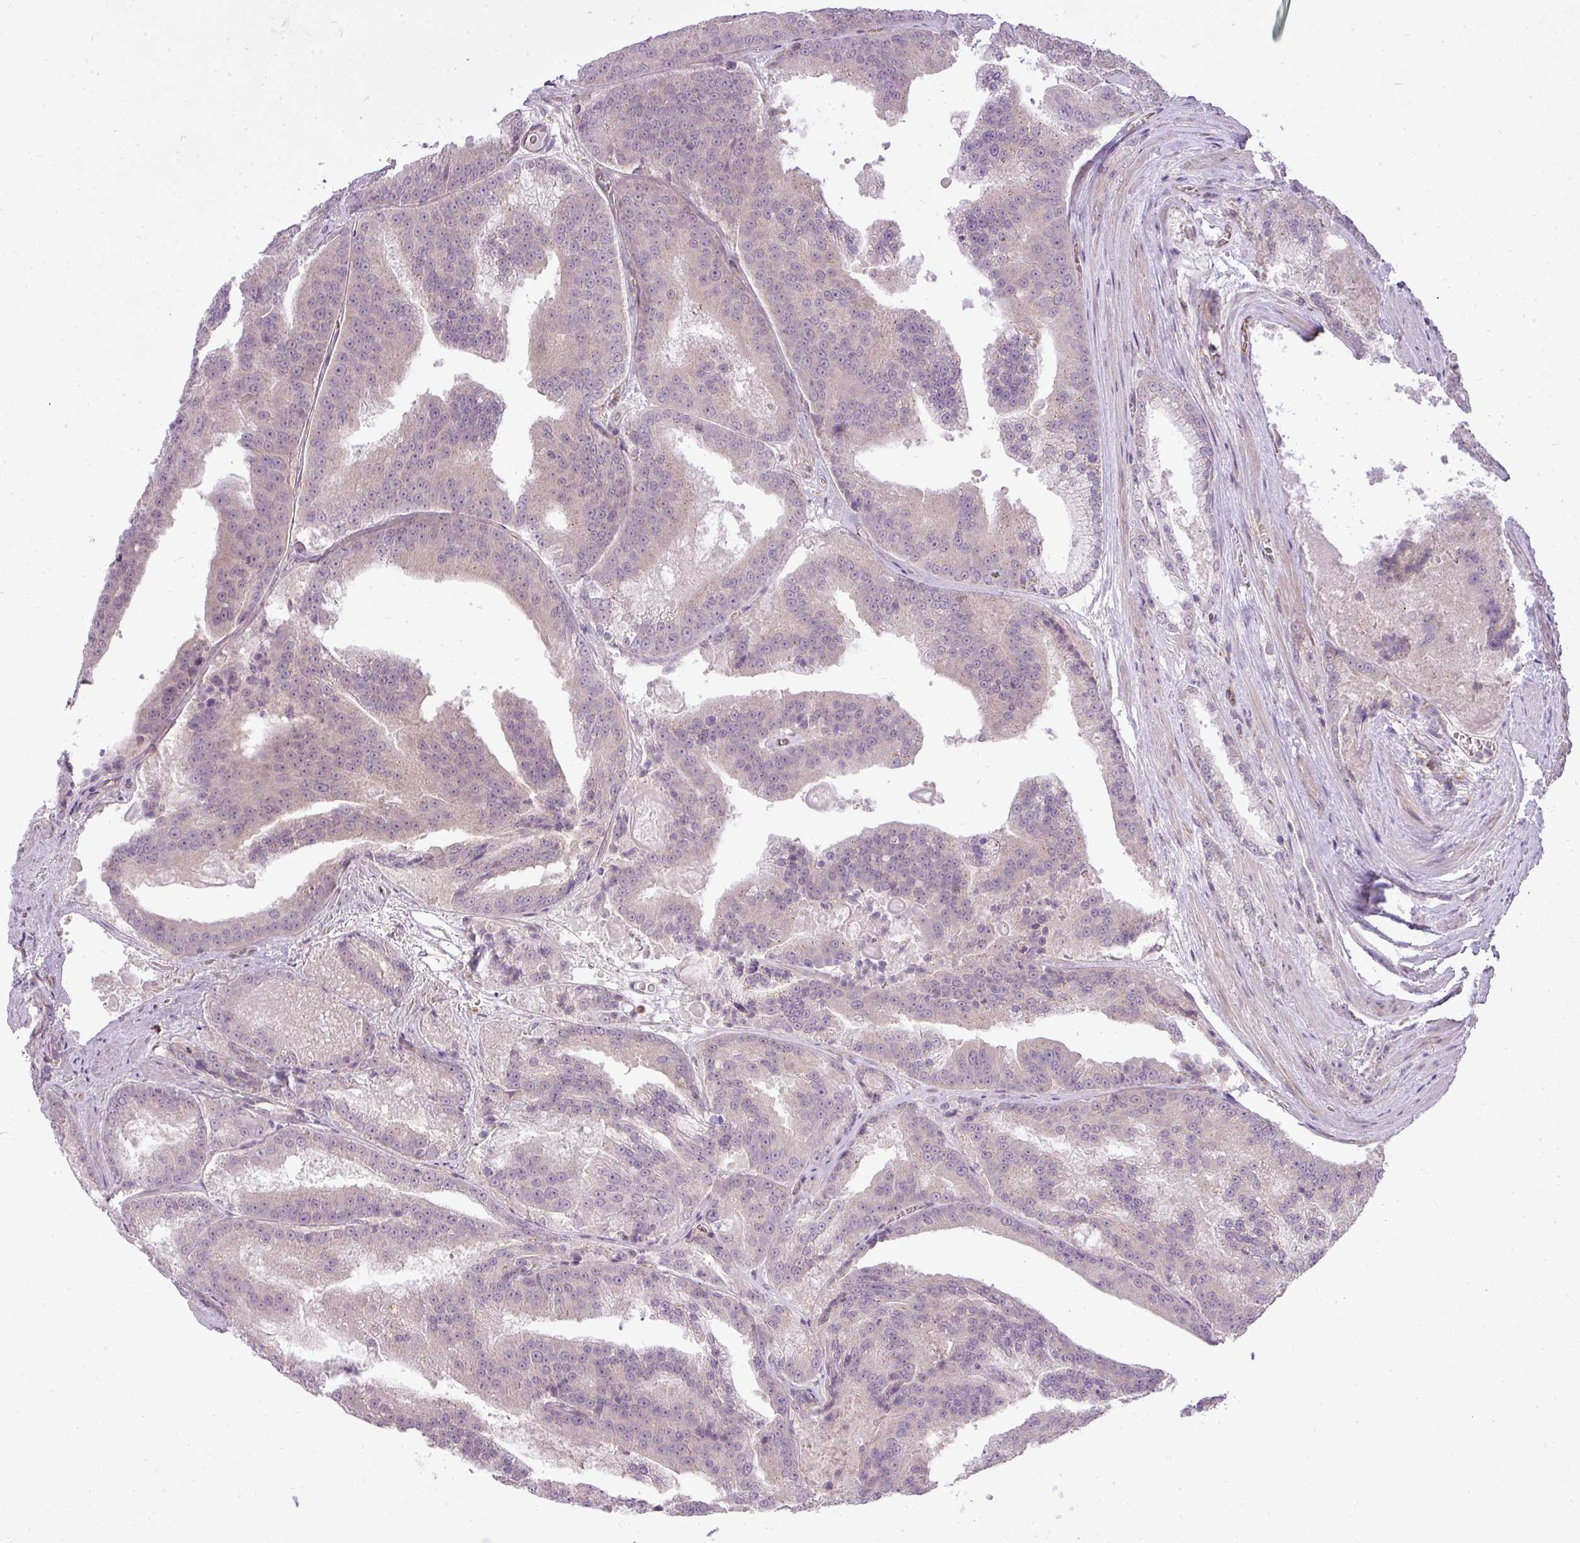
{"staining": {"intensity": "weak", "quantity": "<25%", "location": "cytoplasmic/membranous"}, "tissue": "prostate cancer", "cell_type": "Tumor cells", "image_type": "cancer", "snomed": [{"axis": "morphology", "description": "Adenocarcinoma, High grade"}, {"axis": "topography", "description": "Prostate"}], "caption": "IHC image of neoplastic tissue: prostate cancer (high-grade adenocarcinoma) stained with DAB (3,3'-diaminobenzidine) reveals no significant protein positivity in tumor cells.", "gene": "PDRG1", "patient": {"sex": "male", "age": 61}}